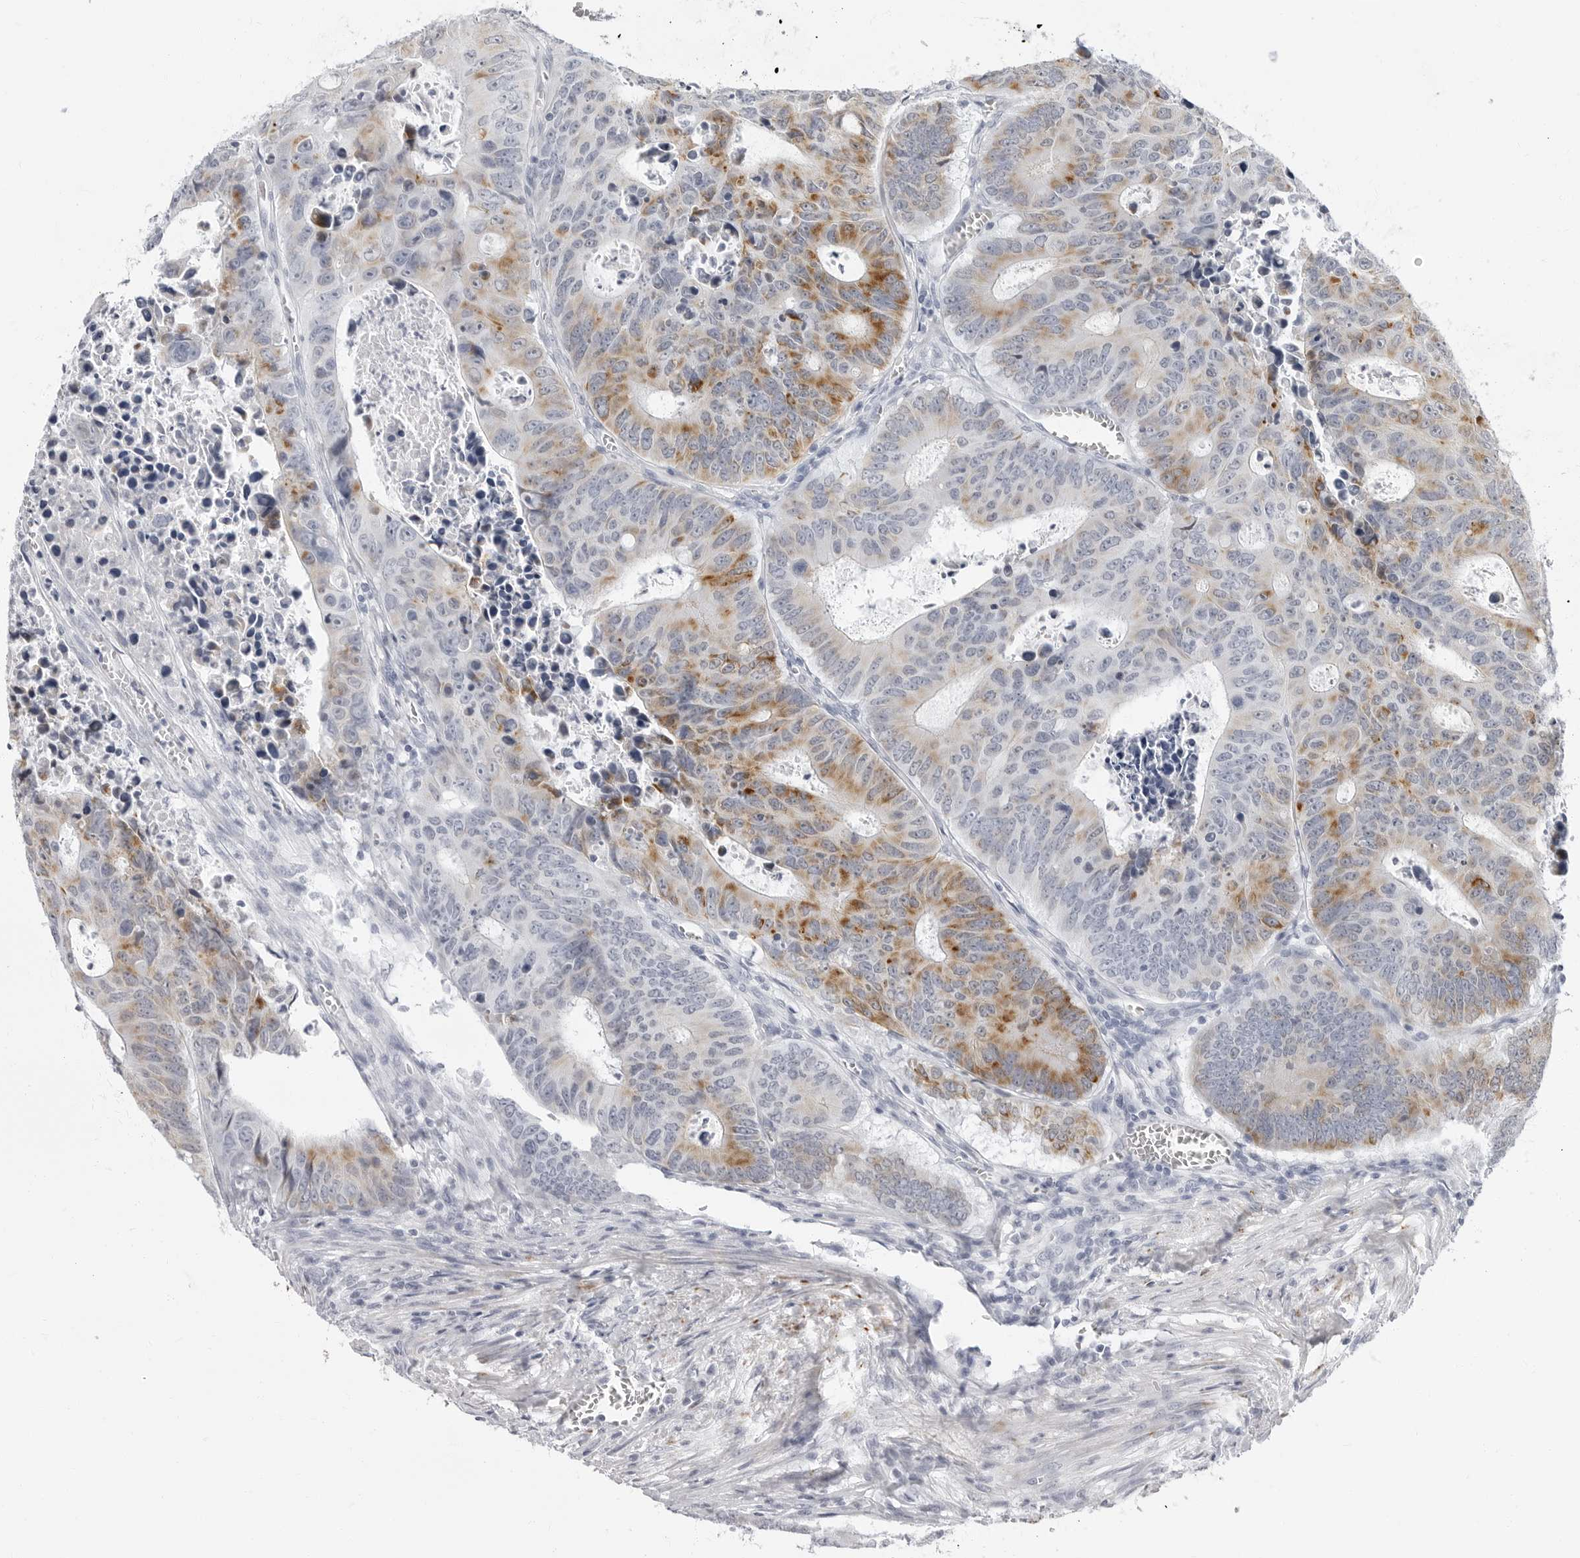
{"staining": {"intensity": "moderate", "quantity": "25%-75%", "location": "cytoplasmic/membranous"}, "tissue": "colorectal cancer", "cell_type": "Tumor cells", "image_type": "cancer", "snomed": [{"axis": "morphology", "description": "Adenocarcinoma, NOS"}, {"axis": "topography", "description": "Colon"}], "caption": "Immunohistochemistry (IHC) image of colorectal adenocarcinoma stained for a protein (brown), which exhibits medium levels of moderate cytoplasmic/membranous expression in approximately 25%-75% of tumor cells.", "gene": "ERICH3", "patient": {"sex": "male", "age": 87}}